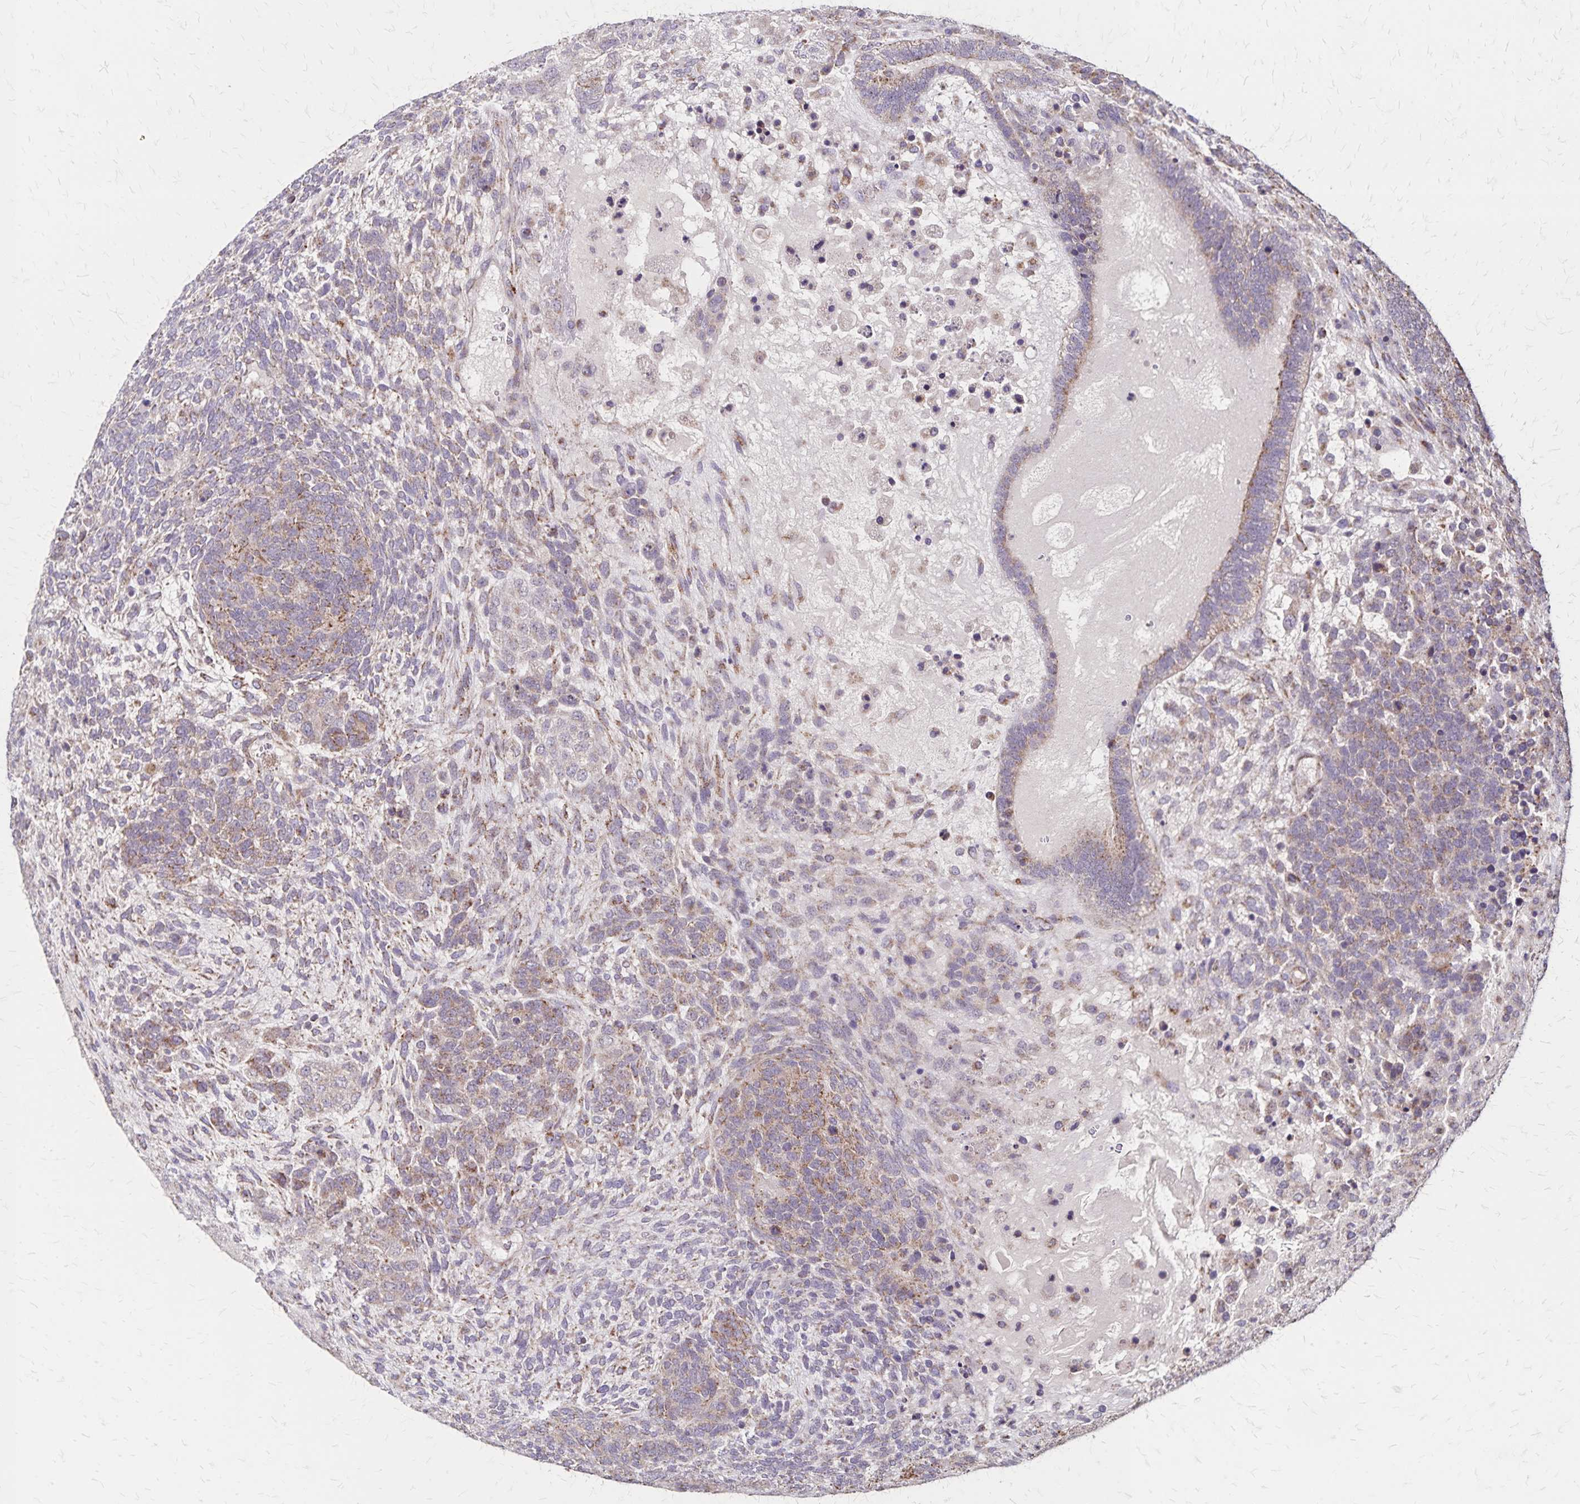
{"staining": {"intensity": "weak", "quantity": "25%-75%", "location": "cytoplasmic/membranous"}, "tissue": "testis cancer", "cell_type": "Tumor cells", "image_type": "cancer", "snomed": [{"axis": "morphology", "description": "Normal tissue, NOS"}, {"axis": "morphology", "description": "Carcinoma, Embryonal, NOS"}, {"axis": "topography", "description": "Testis"}, {"axis": "topography", "description": "Epididymis"}], "caption": "Immunohistochemical staining of testis cancer reveals low levels of weak cytoplasmic/membranous protein staining in about 25%-75% of tumor cells.", "gene": "NFS1", "patient": {"sex": "male", "age": 23}}